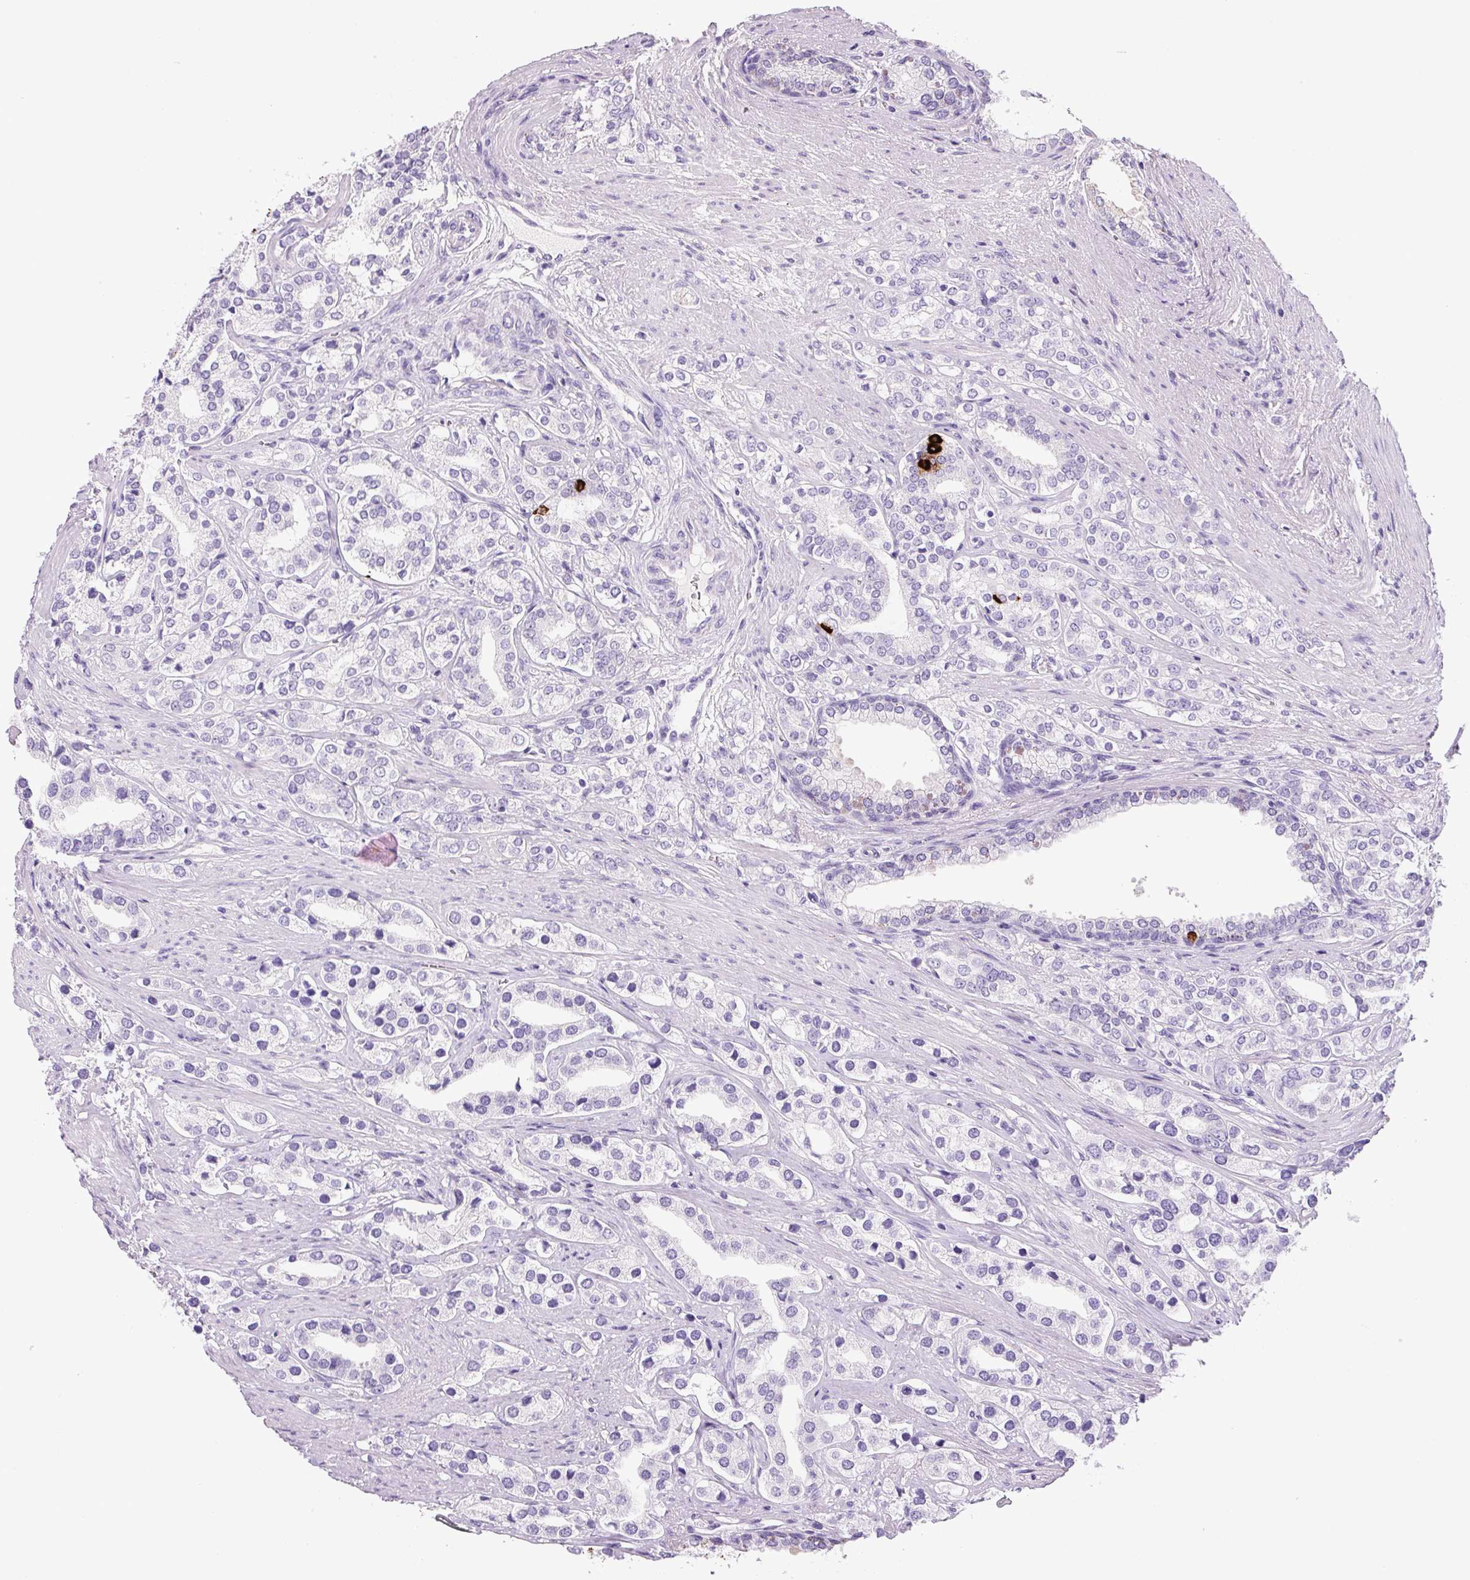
{"staining": {"intensity": "negative", "quantity": "none", "location": "none"}, "tissue": "prostate cancer", "cell_type": "Tumor cells", "image_type": "cancer", "snomed": [{"axis": "morphology", "description": "Adenocarcinoma, High grade"}, {"axis": "topography", "description": "Prostate"}], "caption": "DAB immunohistochemical staining of human adenocarcinoma (high-grade) (prostate) reveals no significant expression in tumor cells.", "gene": "CHGA", "patient": {"sex": "male", "age": 58}}